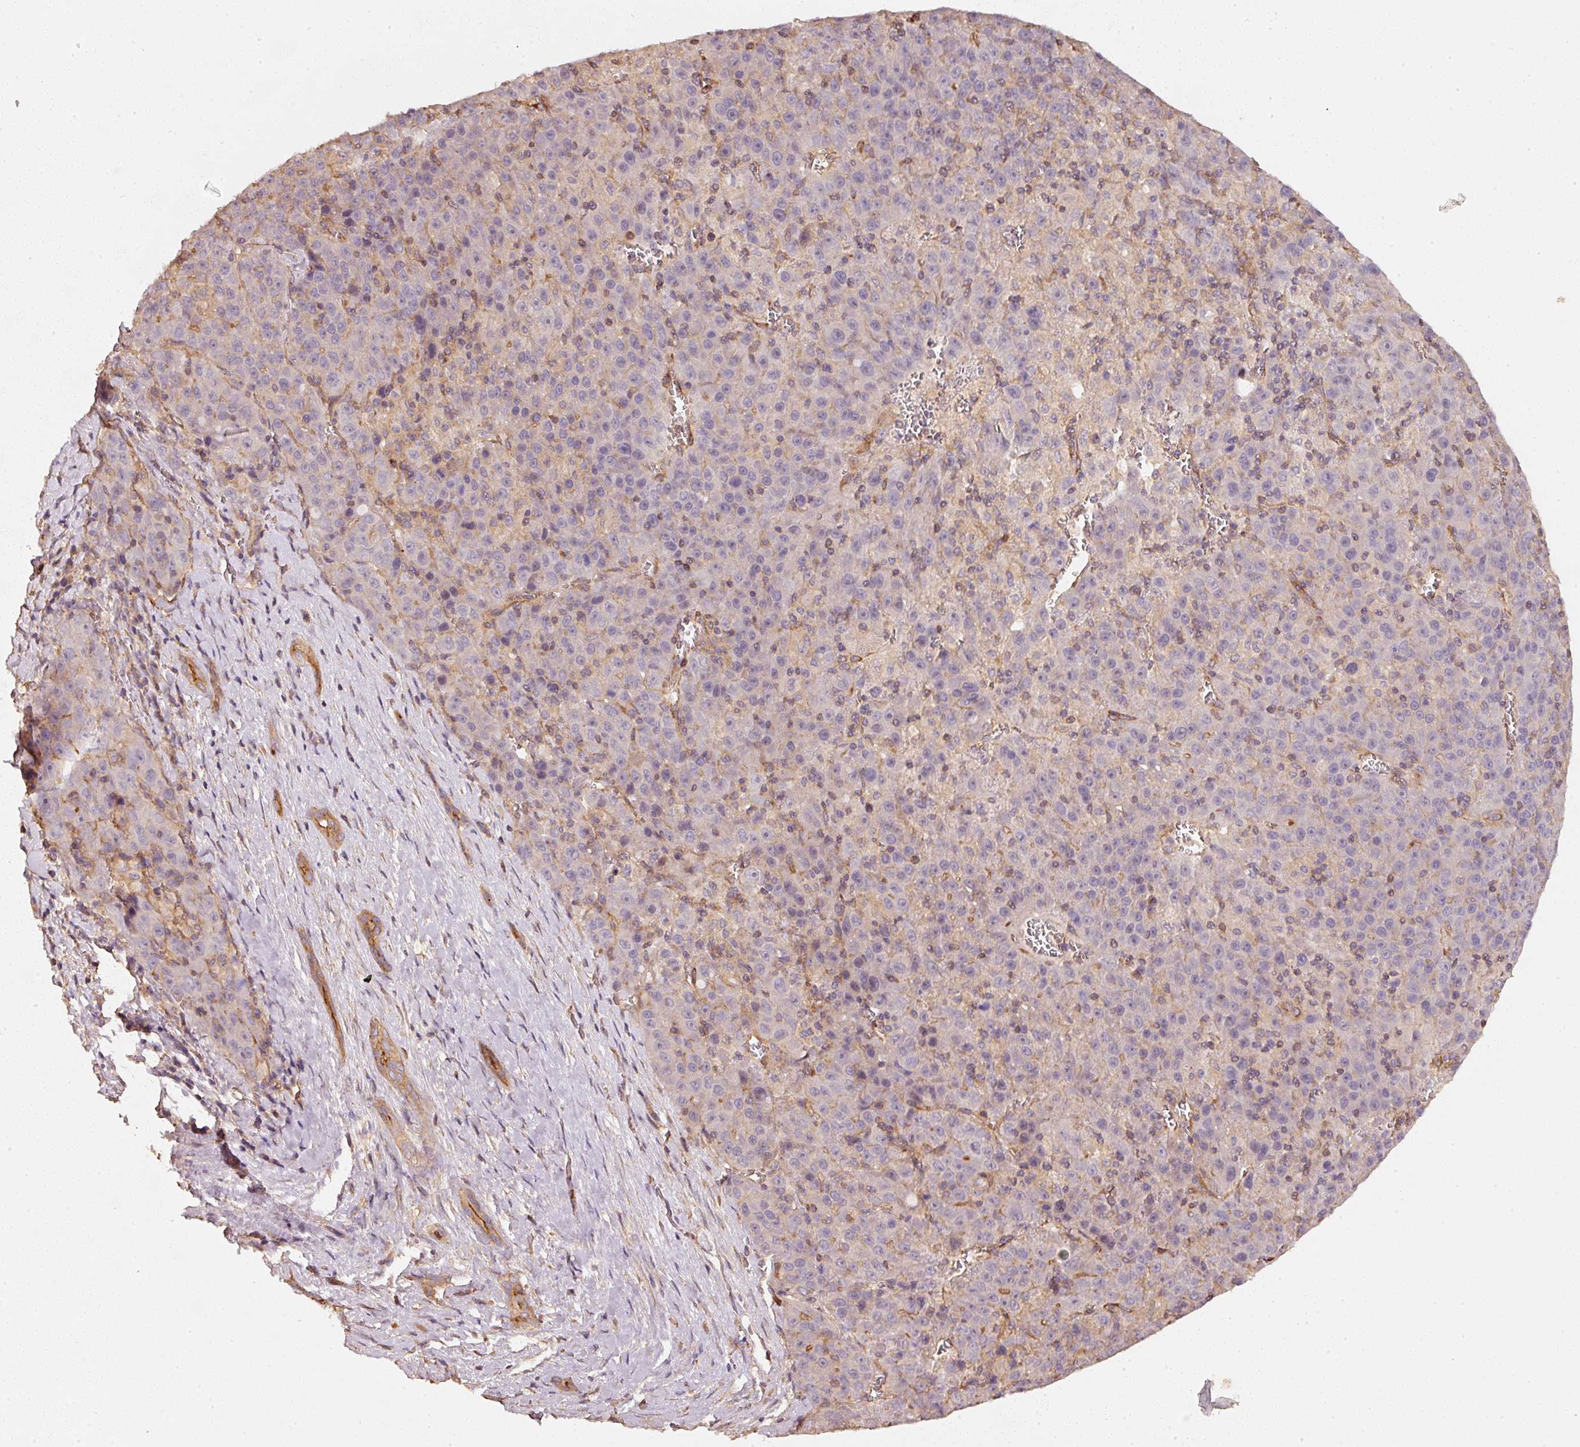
{"staining": {"intensity": "negative", "quantity": "none", "location": "none"}, "tissue": "liver cancer", "cell_type": "Tumor cells", "image_type": "cancer", "snomed": [{"axis": "morphology", "description": "Carcinoma, Hepatocellular, NOS"}, {"axis": "topography", "description": "Liver"}], "caption": "DAB immunohistochemical staining of liver cancer (hepatocellular carcinoma) shows no significant staining in tumor cells.", "gene": "CEP95", "patient": {"sex": "female", "age": 53}}